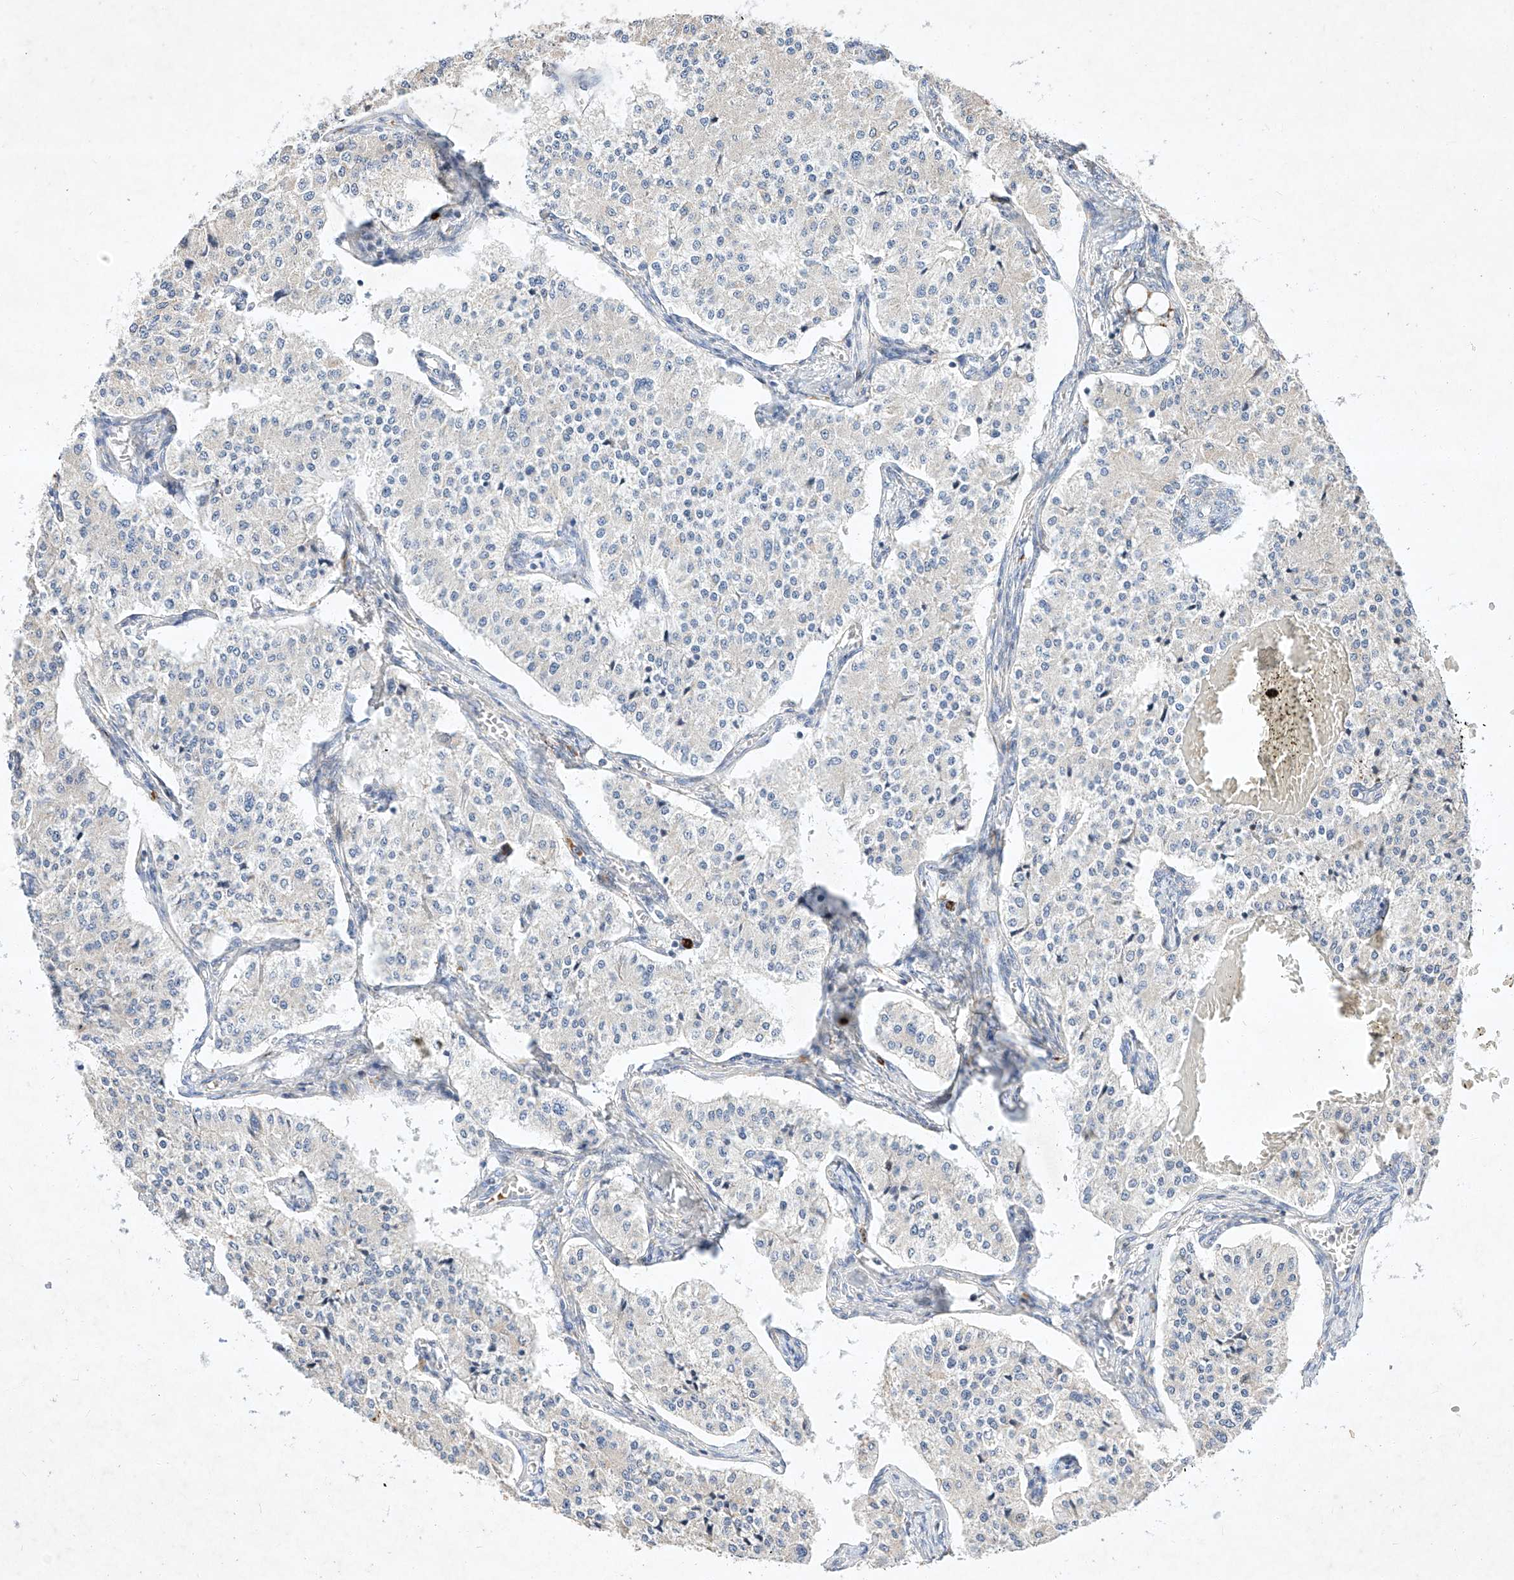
{"staining": {"intensity": "negative", "quantity": "none", "location": "none"}, "tissue": "carcinoid", "cell_type": "Tumor cells", "image_type": "cancer", "snomed": [{"axis": "morphology", "description": "Carcinoid, malignant, NOS"}, {"axis": "topography", "description": "Colon"}], "caption": "IHC image of neoplastic tissue: carcinoid stained with DAB (3,3'-diaminobenzidine) displays no significant protein positivity in tumor cells.", "gene": "OSGEPL1", "patient": {"sex": "female", "age": 52}}